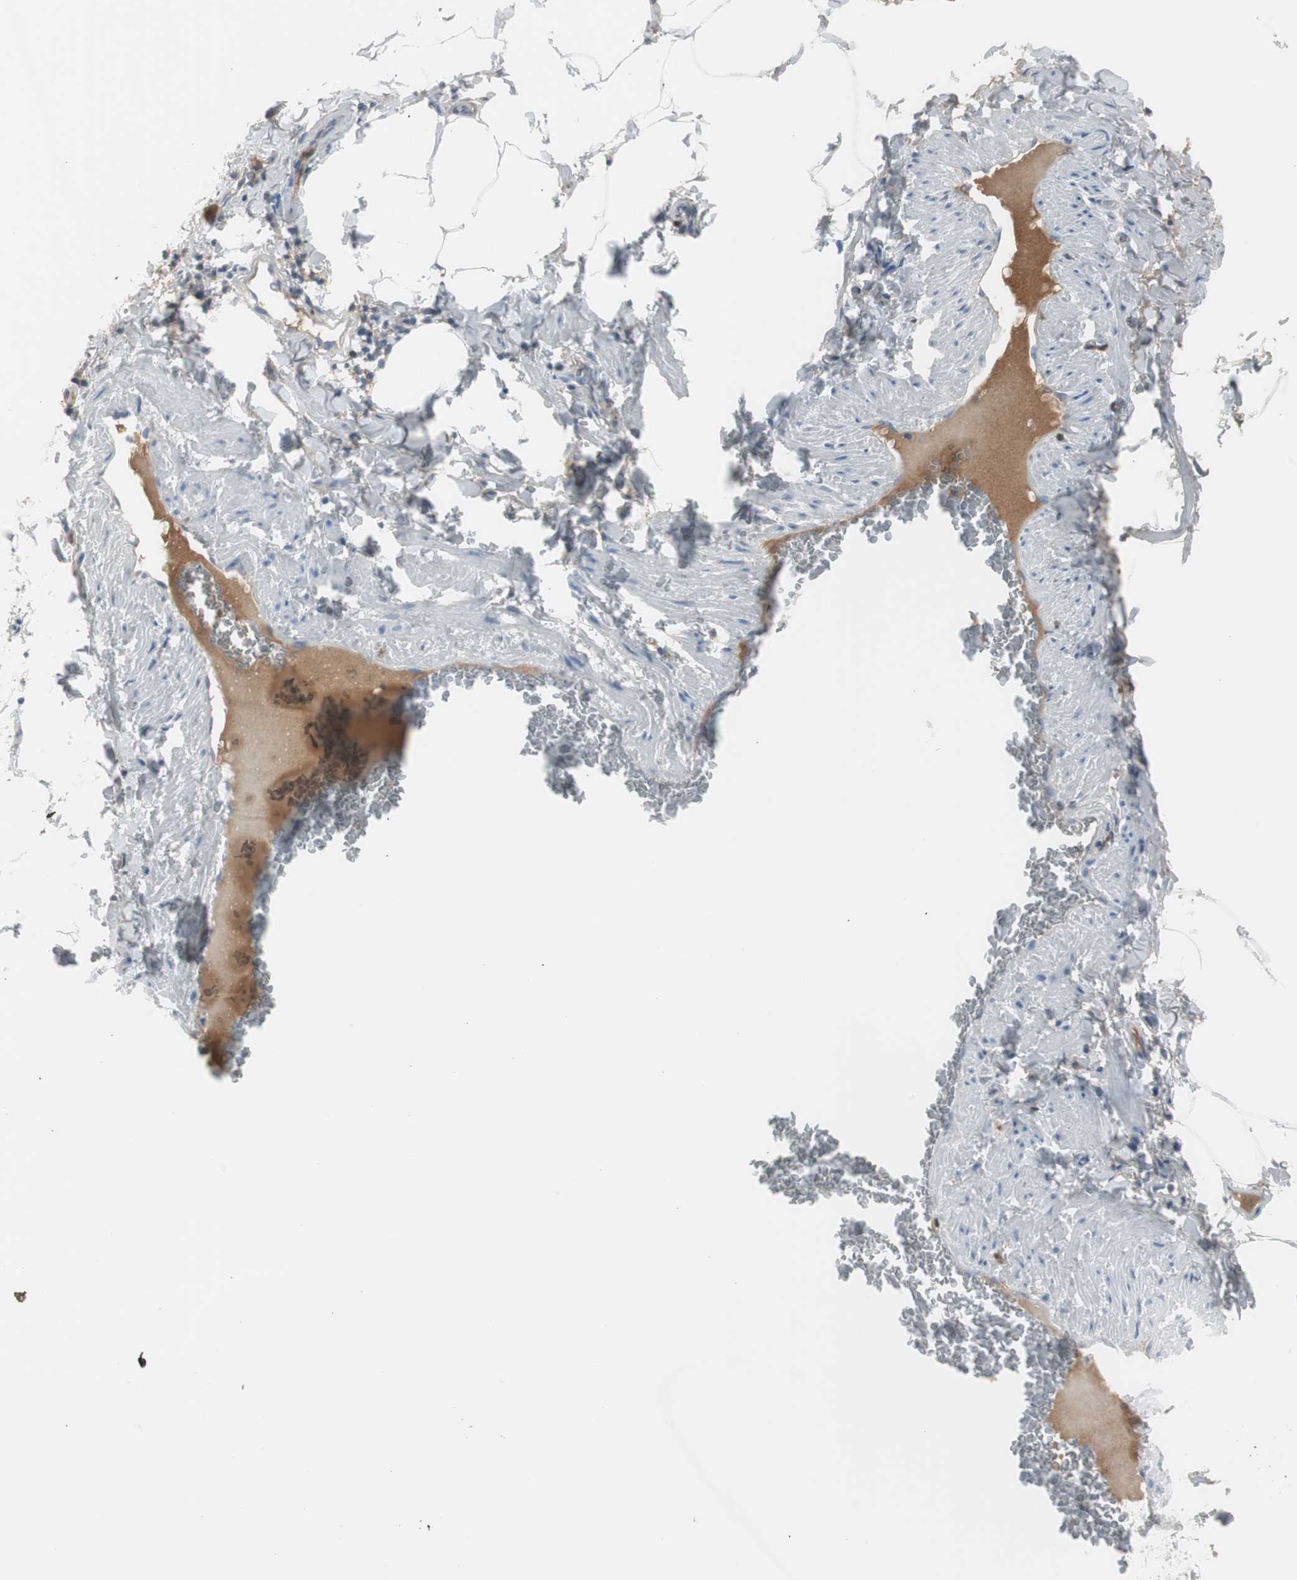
{"staining": {"intensity": "negative", "quantity": "none", "location": "none"}, "tissue": "adipose tissue", "cell_type": "Adipocytes", "image_type": "normal", "snomed": [{"axis": "morphology", "description": "Normal tissue, NOS"}, {"axis": "topography", "description": "Vascular tissue"}], "caption": "The image shows no staining of adipocytes in benign adipose tissue. (DAB (3,3'-diaminobenzidine) immunohistochemistry (IHC) visualized using brightfield microscopy, high magnification).", "gene": "SERPINF1", "patient": {"sex": "male", "age": 41}}